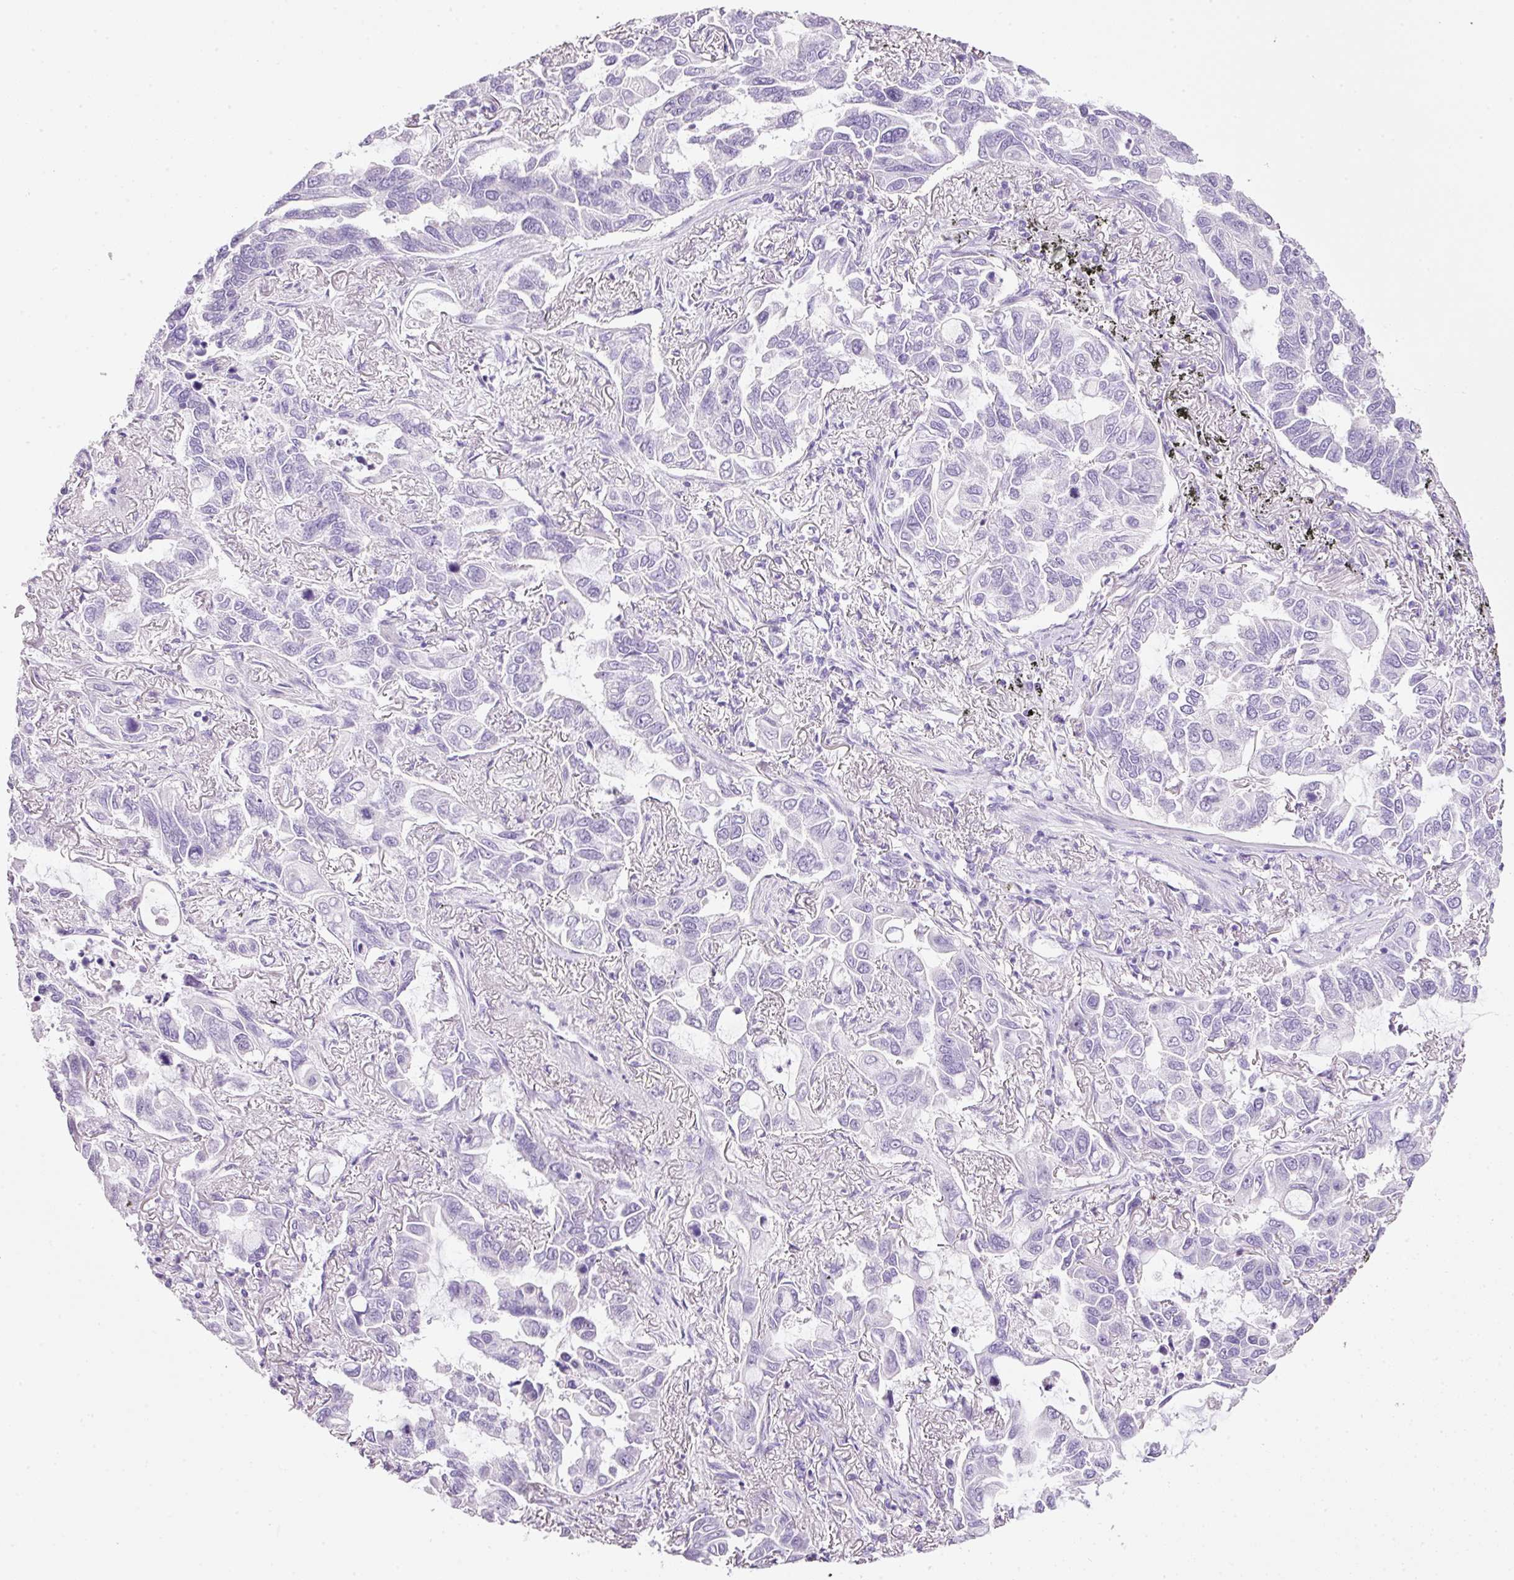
{"staining": {"intensity": "negative", "quantity": "none", "location": "none"}, "tissue": "lung cancer", "cell_type": "Tumor cells", "image_type": "cancer", "snomed": [{"axis": "morphology", "description": "Adenocarcinoma, NOS"}, {"axis": "topography", "description": "Lung"}], "caption": "Micrograph shows no significant protein expression in tumor cells of lung cancer.", "gene": "BSND", "patient": {"sex": "male", "age": 64}}